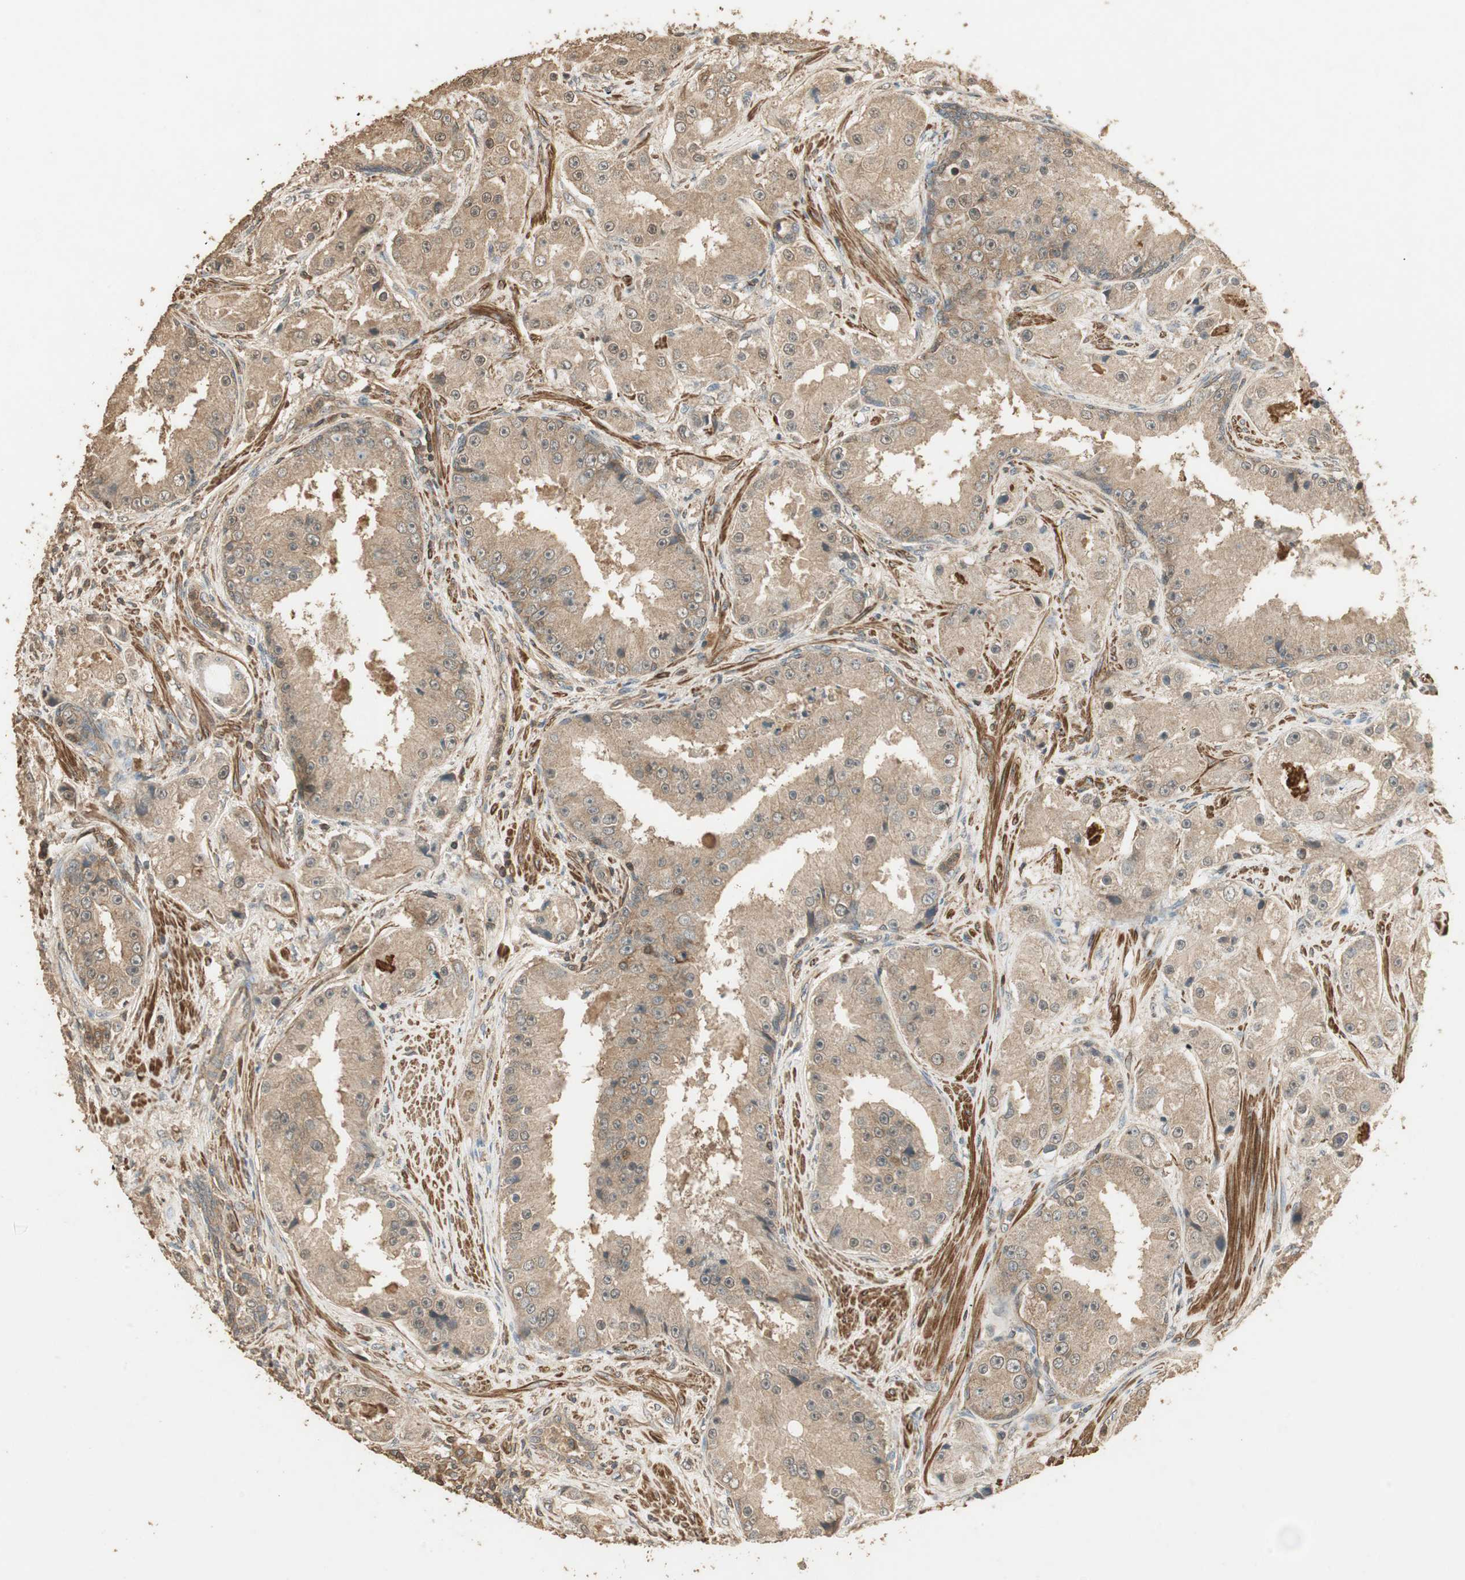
{"staining": {"intensity": "moderate", "quantity": ">75%", "location": "cytoplasmic/membranous"}, "tissue": "prostate cancer", "cell_type": "Tumor cells", "image_type": "cancer", "snomed": [{"axis": "morphology", "description": "Adenocarcinoma, High grade"}, {"axis": "topography", "description": "Prostate"}], "caption": "Immunohistochemistry (DAB) staining of human adenocarcinoma (high-grade) (prostate) exhibits moderate cytoplasmic/membranous protein staining in approximately >75% of tumor cells.", "gene": "USP2", "patient": {"sex": "male", "age": 73}}